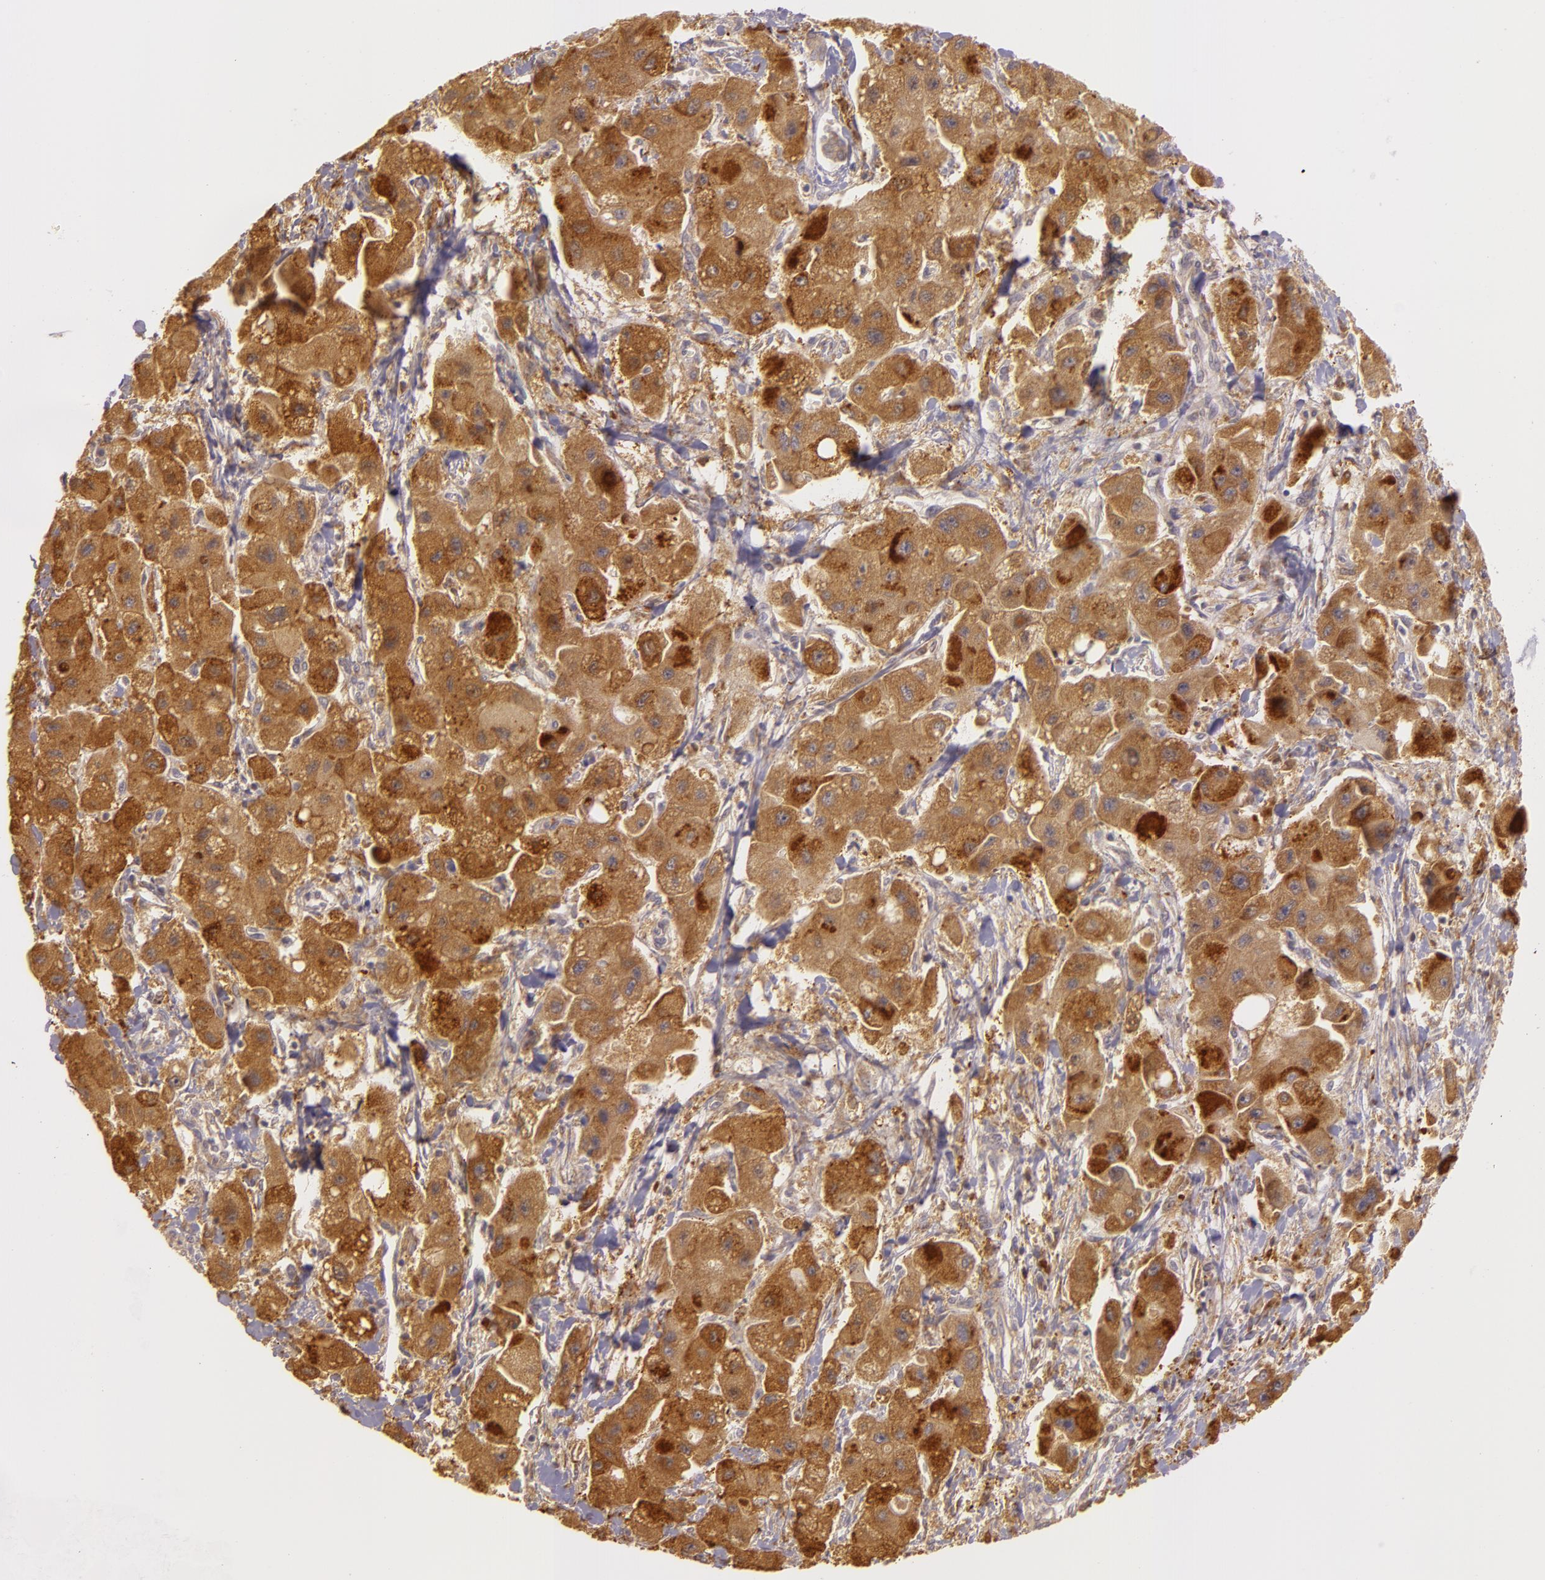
{"staining": {"intensity": "moderate", "quantity": ">75%", "location": "cytoplasmic/membranous"}, "tissue": "liver cancer", "cell_type": "Tumor cells", "image_type": "cancer", "snomed": [{"axis": "morphology", "description": "Carcinoma, Hepatocellular, NOS"}, {"axis": "topography", "description": "Liver"}], "caption": "Immunohistochemical staining of human liver hepatocellular carcinoma shows medium levels of moderate cytoplasmic/membranous staining in about >75% of tumor cells. (Brightfield microscopy of DAB IHC at high magnification).", "gene": "PPP1R3F", "patient": {"sex": "male", "age": 24}}